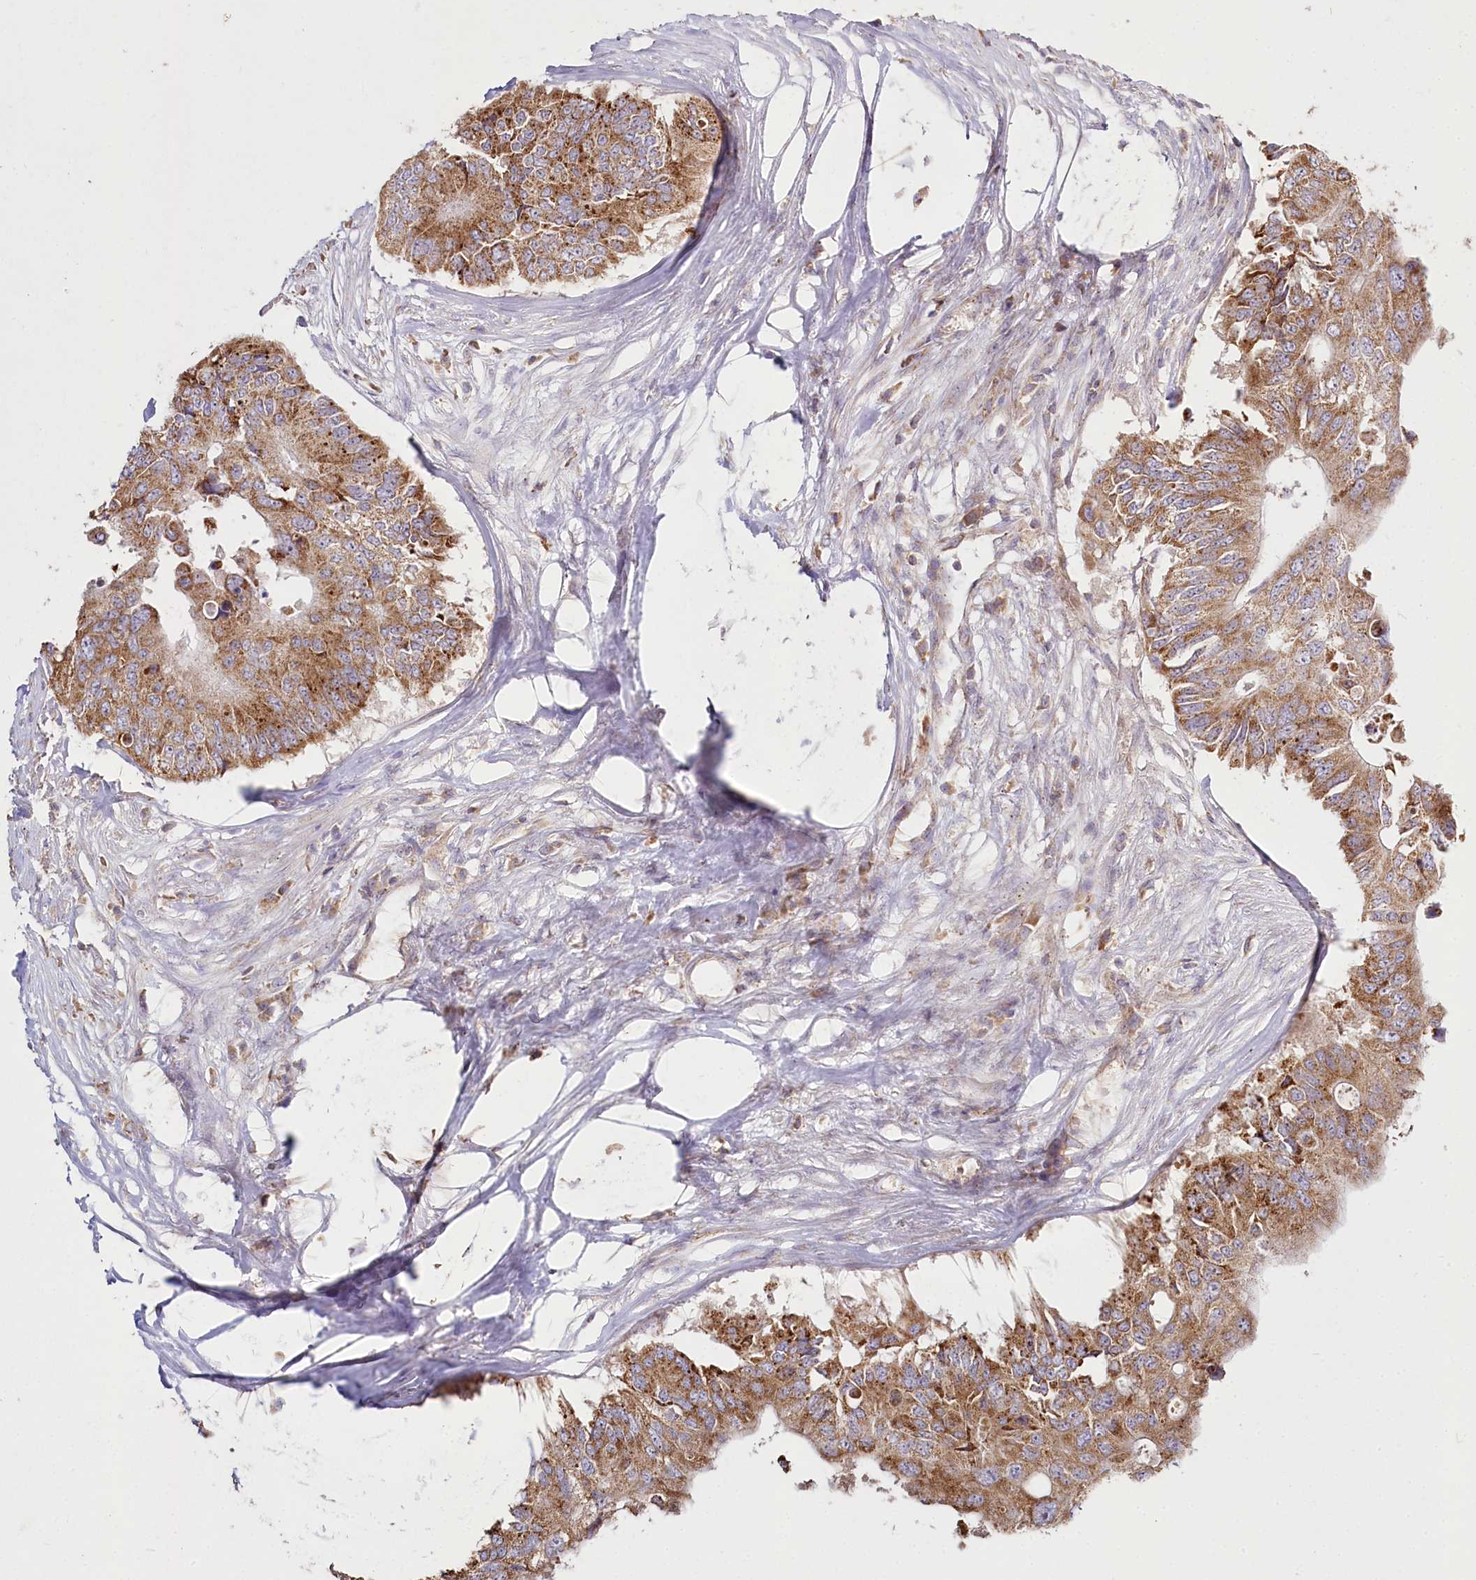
{"staining": {"intensity": "moderate", "quantity": ">75%", "location": "cytoplasmic/membranous"}, "tissue": "colorectal cancer", "cell_type": "Tumor cells", "image_type": "cancer", "snomed": [{"axis": "morphology", "description": "Adenocarcinoma, NOS"}, {"axis": "topography", "description": "Colon"}], "caption": "An IHC histopathology image of tumor tissue is shown. Protein staining in brown labels moderate cytoplasmic/membranous positivity in colorectal adenocarcinoma within tumor cells.", "gene": "ACOX2", "patient": {"sex": "male", "age": 71}}